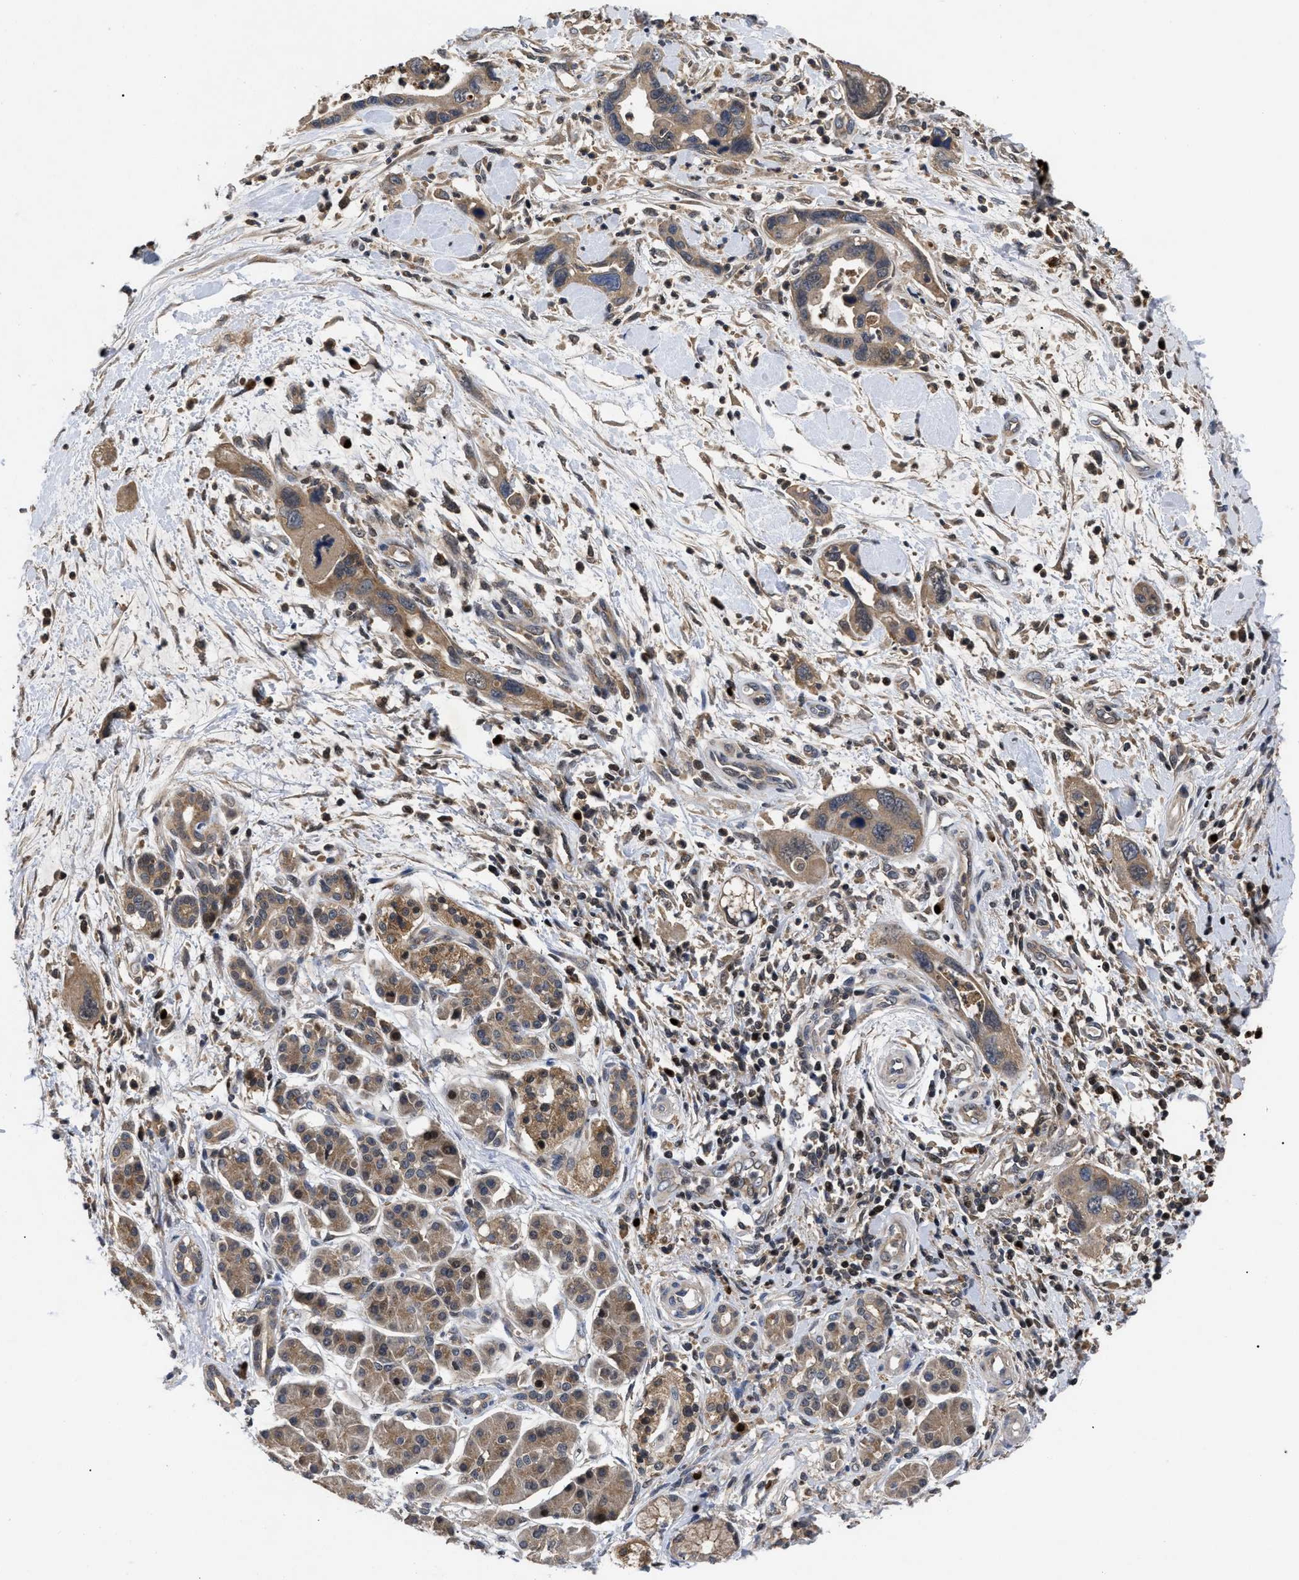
{"staining": {"intensity": "moderate", "quantity": ">75%", "location": "cytoplasmic/membranous"}, "tissue": "pancreatic cancer", "cell_type": "Tumor cells", "image_type": "cancer", "snomed": [{"axis": "morphology", "description": "Adenocarcinoma, NOS"}, {"axis": "topography", "description": "Pancreas"}], "caption": "Pancreatic cancer stained with a protein marker shows moderate staining in tumor cells.", "gene": "FAM200A", "patient": {"sex": "female", "age": 70}}